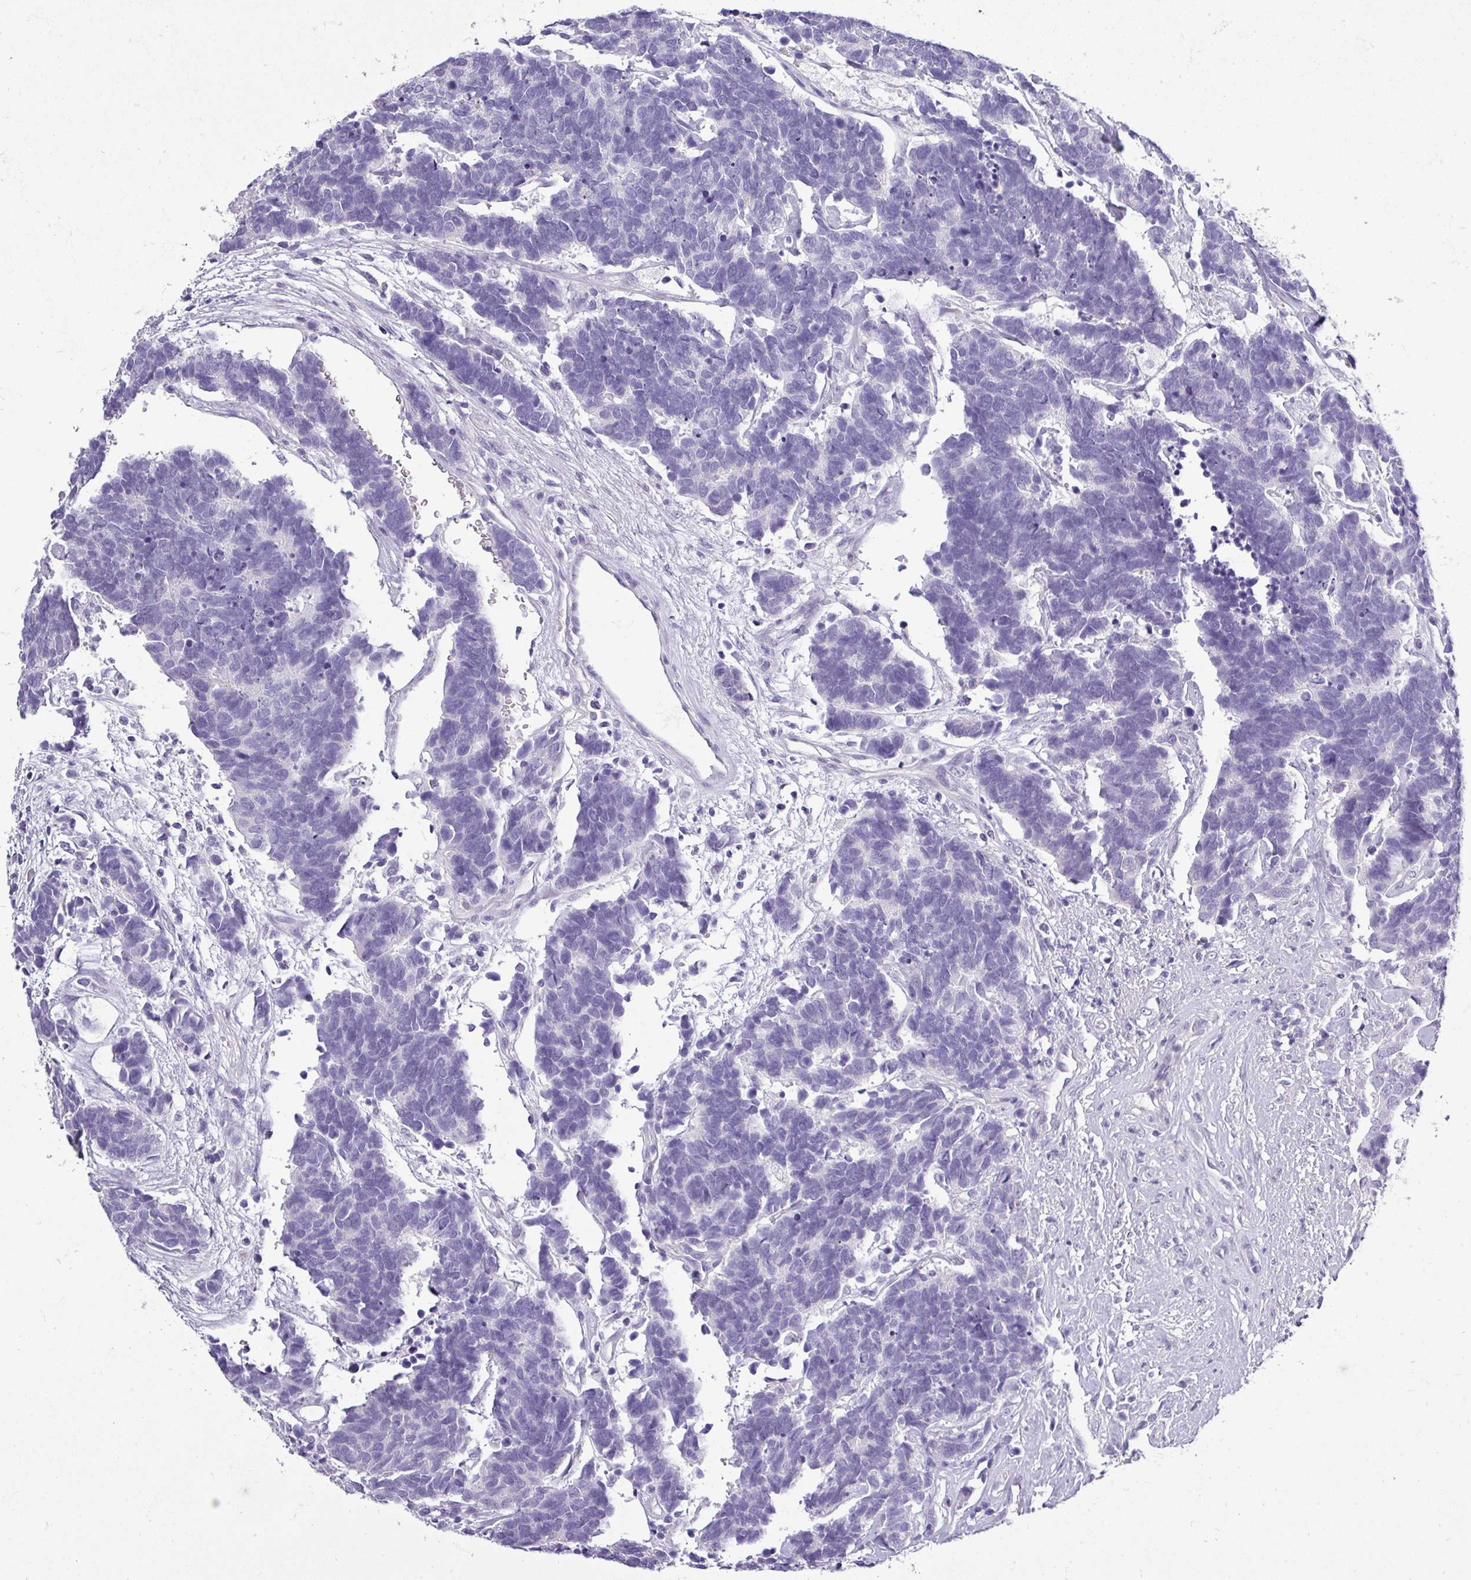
{"staining": {"intensity": "negative", "quantity": "none", "location": "none"}, "tissue": "carcinoid", "cell_type": "Tumor cells", "image_type": "cancer", "snomed": [{"axis": "morphology", "description": "Carcinoma, NOS"}, {"axis": "morphology", "description": "Carcinoid, malignant, NOS"}, {"axis": "topography", "description": "Urinary bladder"}], "caption": "Carcinoid was stained to show a protein in brown. There is no significant staining in tumor cells. Nuclei are stained in blue.", "gene": "DNAAF9", "patient": {"sex": "male", "age": 57}}